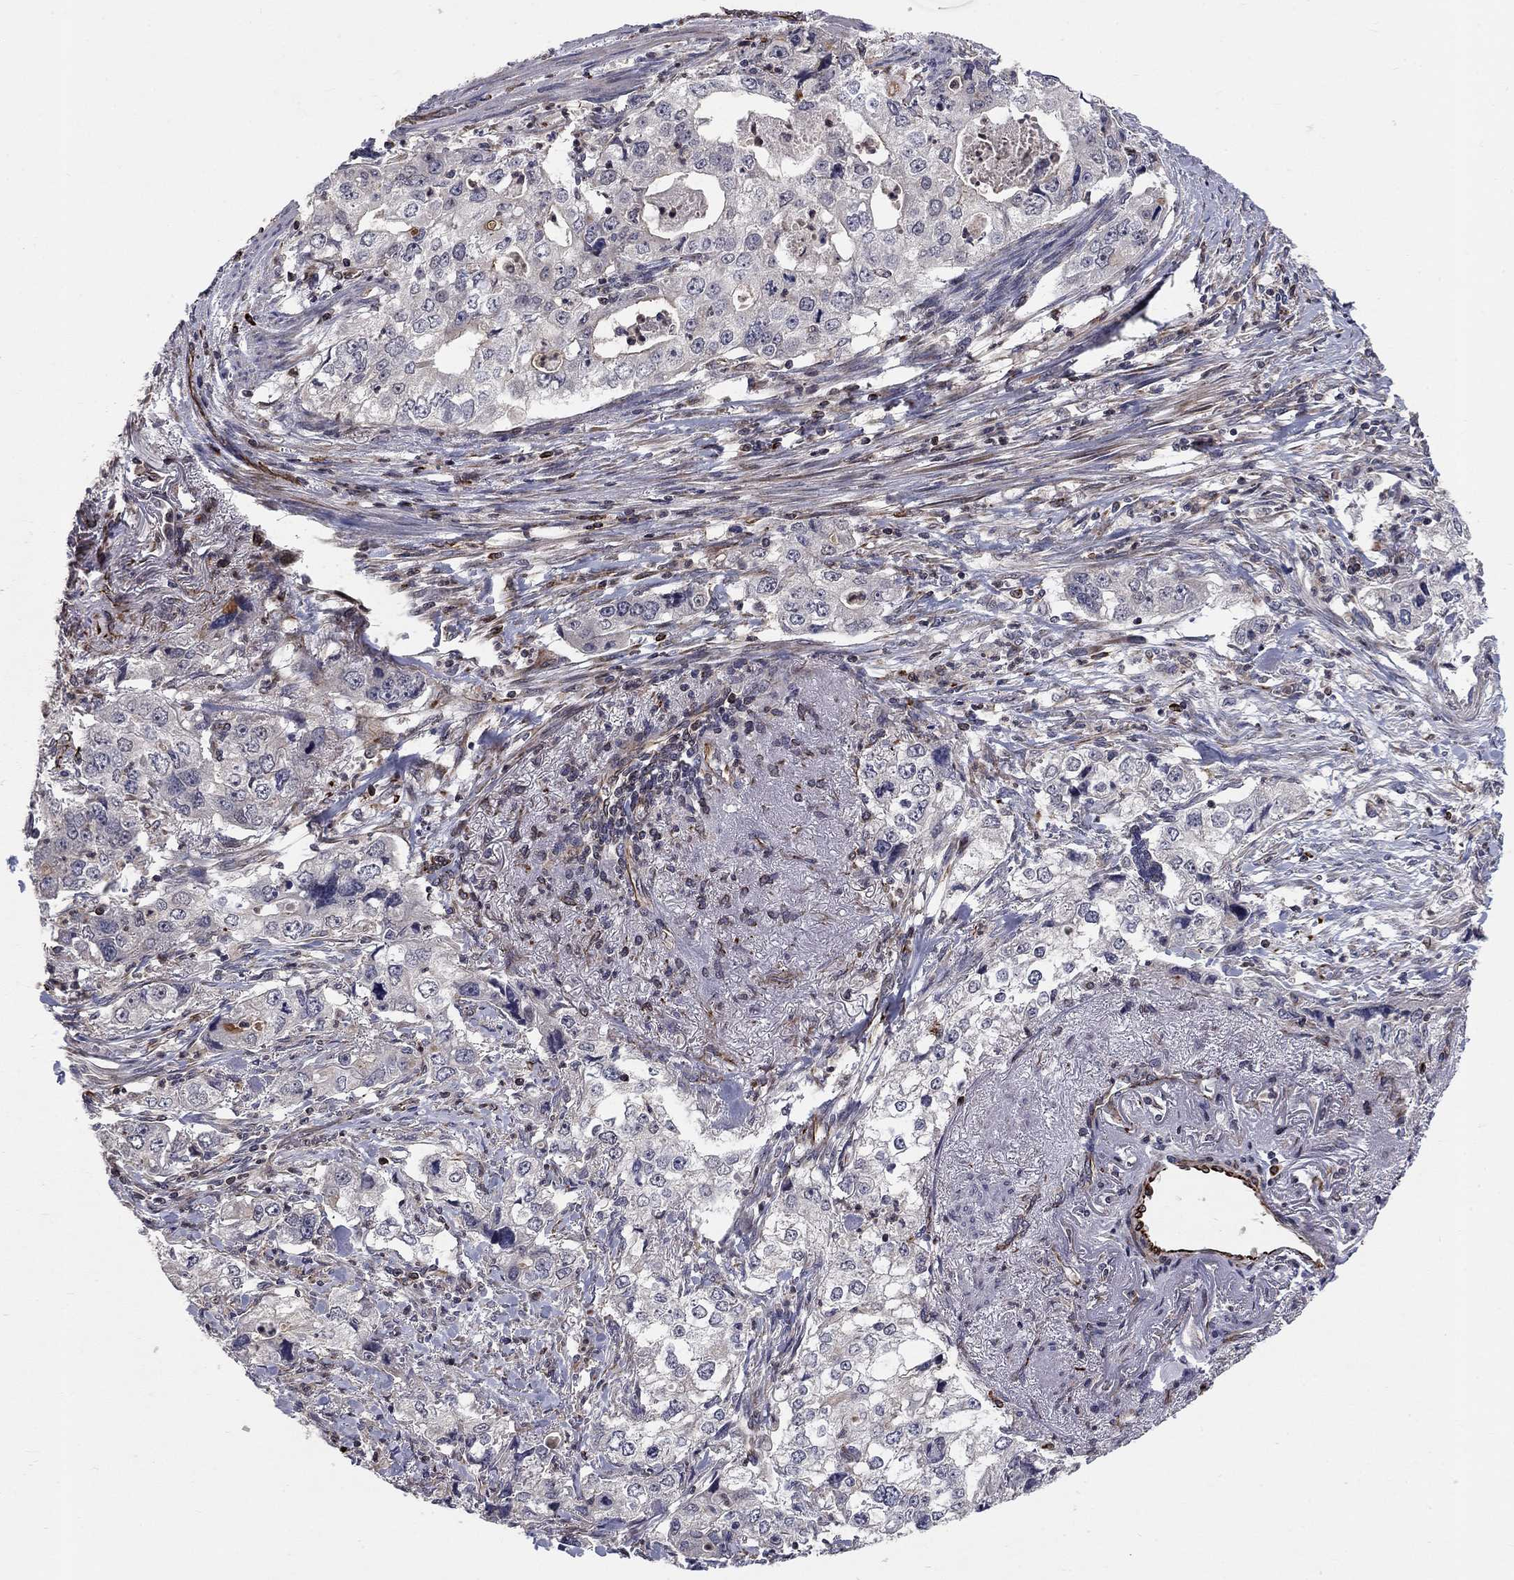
{"staining": {"intensity": "negative", "quantity": "none", "location": "none"}, "tissue": "stomach cancer", "cell_type": "Tumor cells", "image_type": "cancer", "snomed": [{"axis": "morphology", "description": "Adenocarcinoma, NOS"}, {"axis": "topography", "description": "Stomach, upper"}], "caption": "IHC of adenocarcinoma (stomach) exhibits no staining in tumor cells.", "gene": "MSRA", "patient": {"sex": "male", "age": 75}}